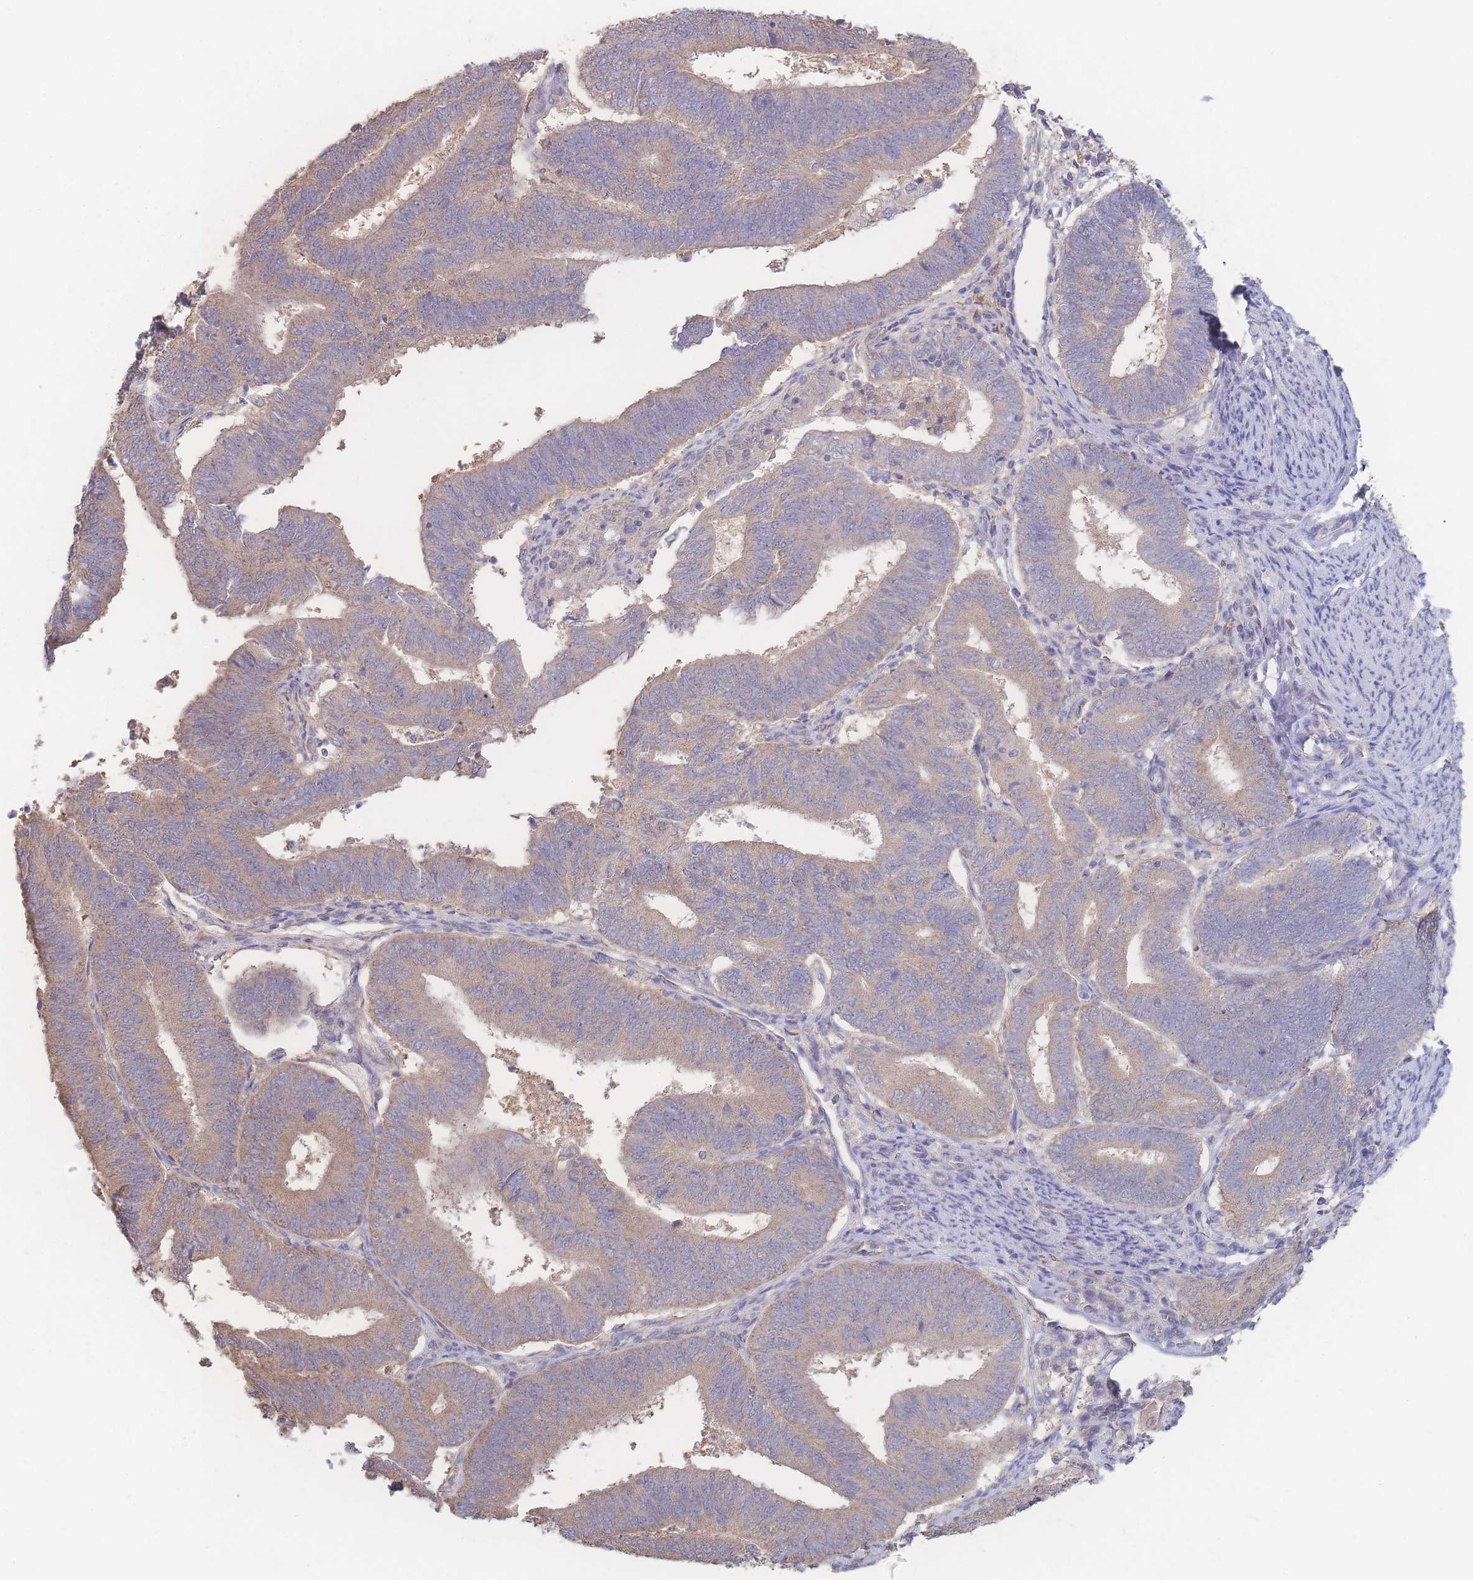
{"staining": {"intensity": "moderate", "quantity": ">75%", "location": "cytoplasmic/membranous"}, "tissue": "endometrial cancer", "cell_type": "Tumor cells", "image_type": "cancer", "snomed": [{"axis": "morphology", "description": "Adenocarcinoma, NOS"}, {"axis": "topography", "description": "Endometrium"}], "caption": "Endometrial cancer (adenocarcinoma) stained with immunohistochemistry (IHC) displays moderate cytoplasmic/membranous positivity in approximately >75% of tumor cells. Nuclei are stained in blue.", "gene": "GIPR", "patient": {"sex": "female", "age": 70}}